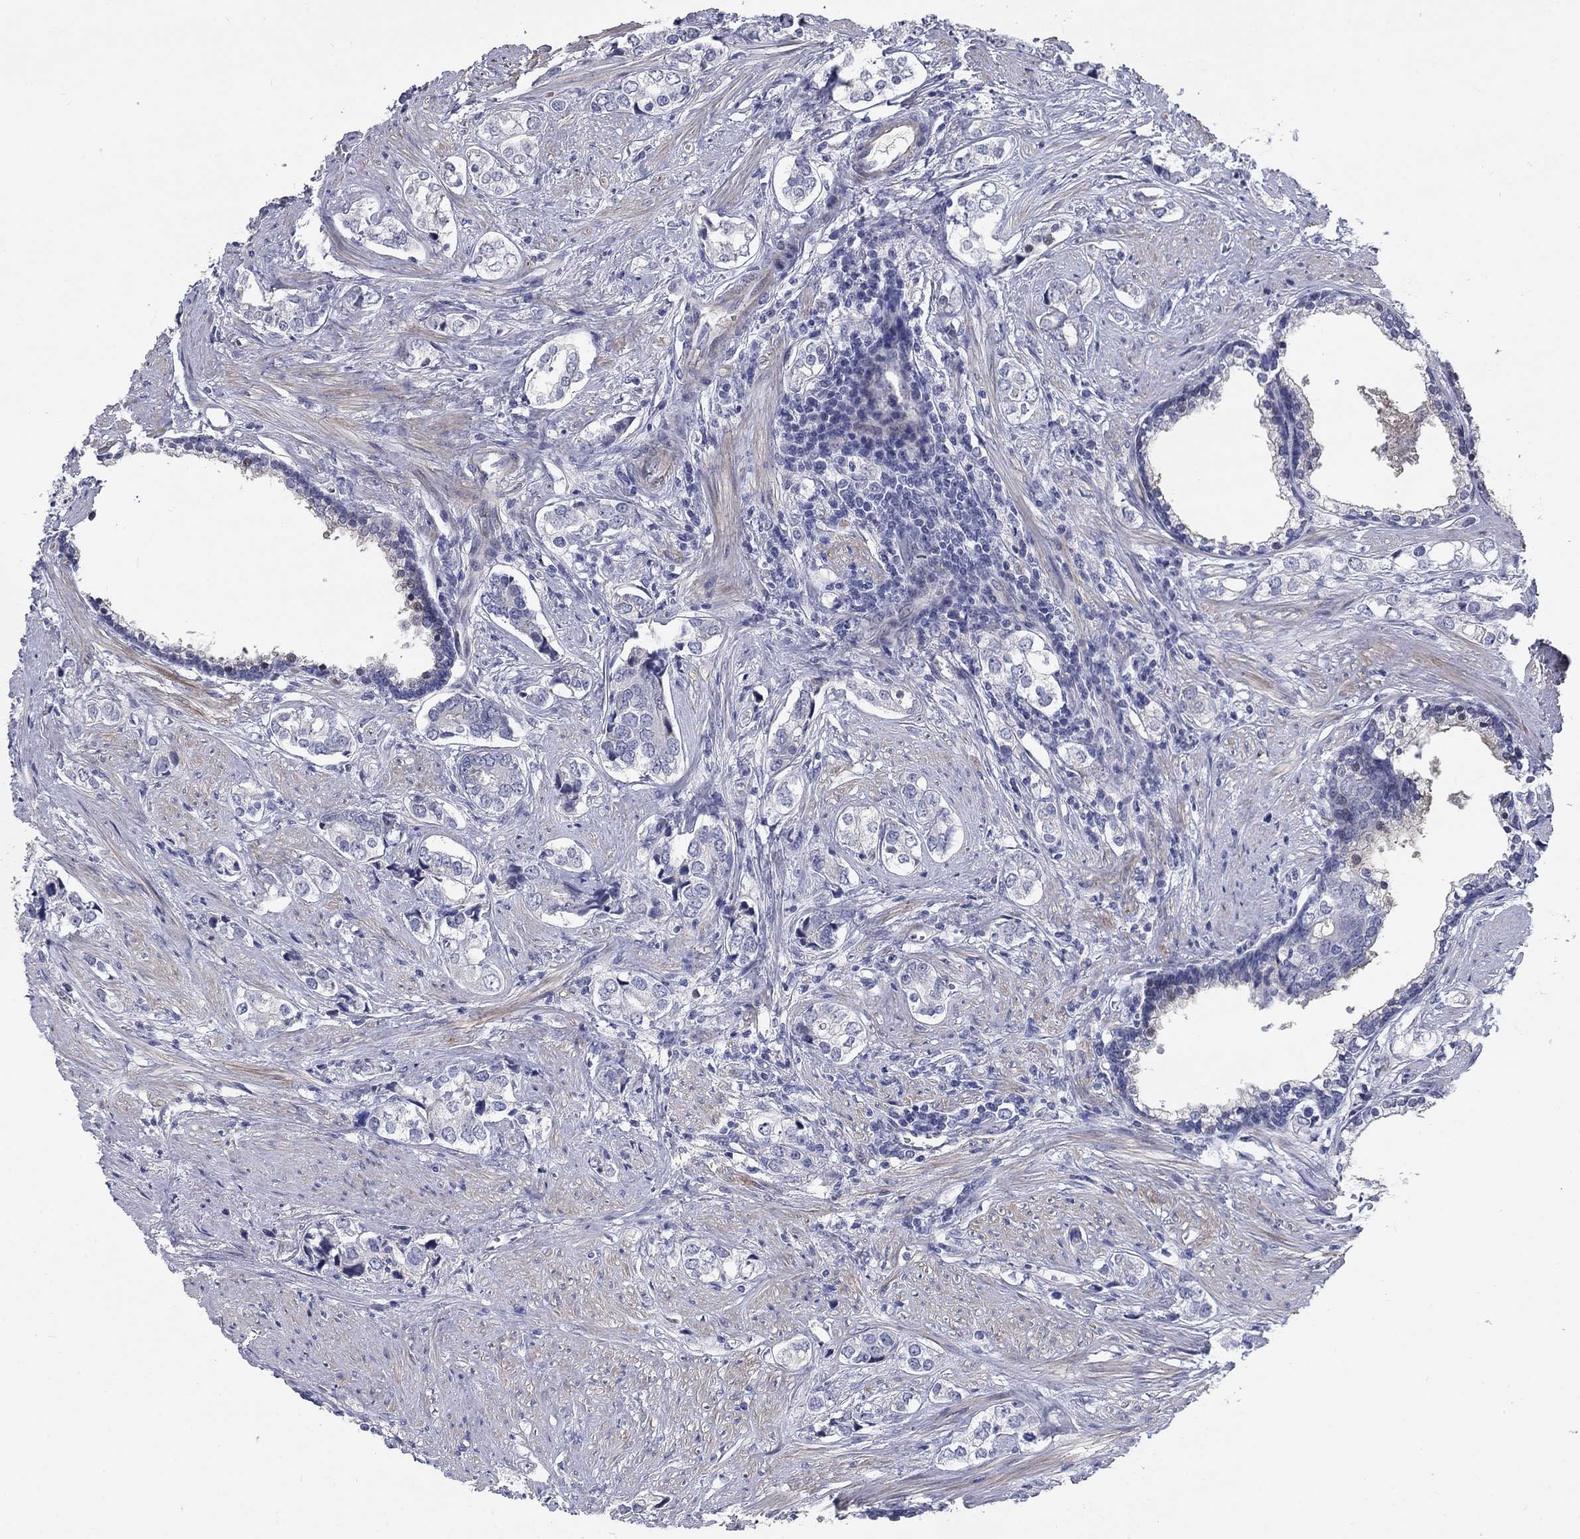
{"staining": {"intensity": "negative", "quantity": "none", "location": "none"}, "tissue": "prostate cancer", "cell_type": "Tumor cells", "image_type": "cancer", "snomed": [{"axis": "morphology", "description": "Adenocarcinoma, NOS"}, {"axis": "topography", "description": "Prostate and seminal vesicle, NOS"}], "caption": "Prostate cancer (adenocarcinoma) stained for a protein using IHC displays no positivity tumor cells.", "gene": "SLC1A1", "patient": {"sex": "male", "age": 63}}